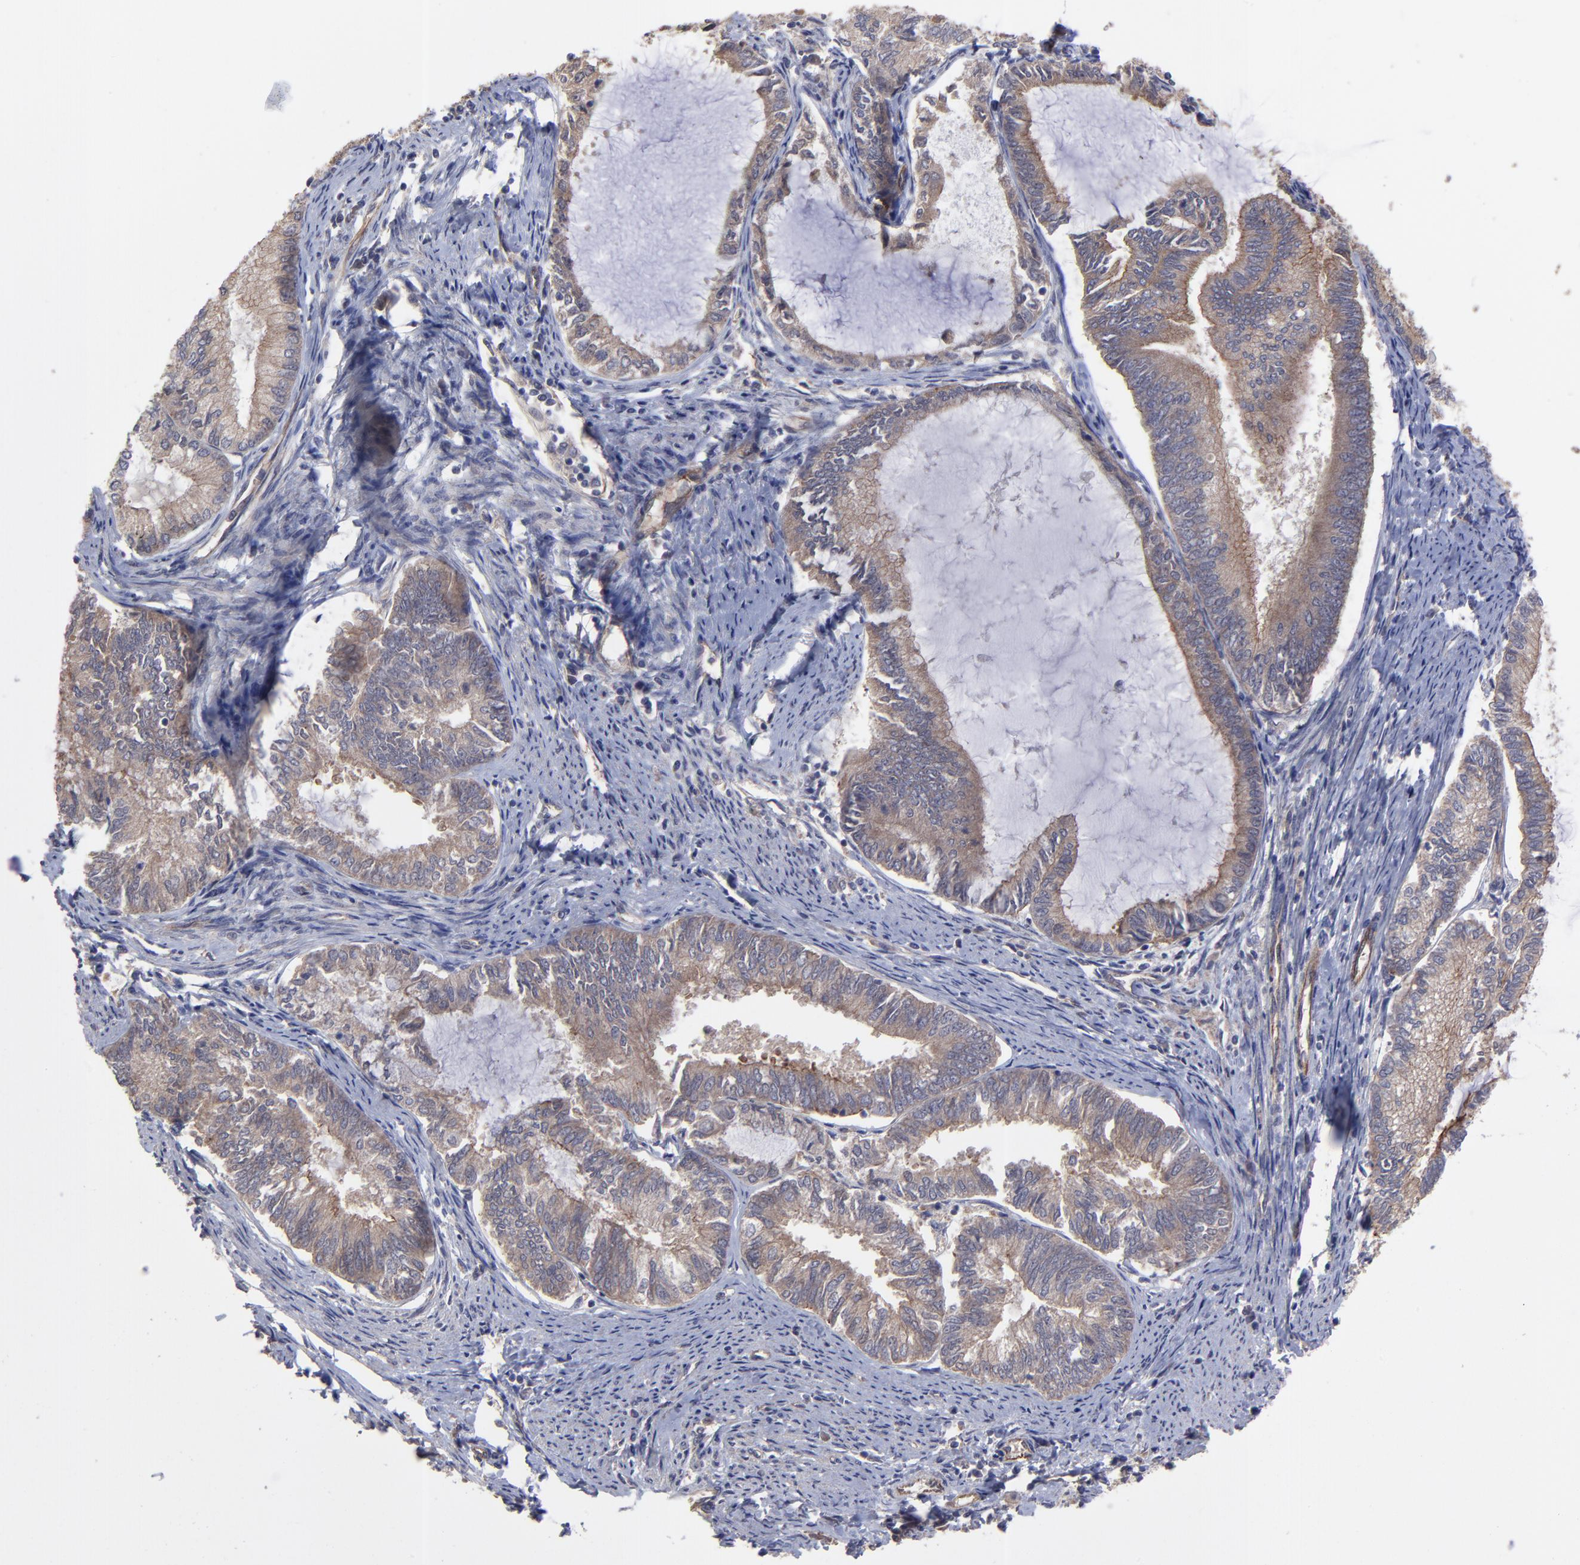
{"staining": {"intensity": "moderate", "quantity": ">75%", "location": "cytoplasmic/membranous"}, "tissue": "endometrial cancer", "cell_type": "Tumor cells", "image_type": "cancer", "snomed": [{"axis": "morphology", "description": "Adenocarcinoma, NOS"}, {"axis": "topography", "description": "Endometrium"}], "caption": "Human endometrial adenocarcinoma stained with a protein marker exhibits moderate staining in tumor cells.", "gene": "ZNF780B", "patient": {"sex": "female", "age": 86}}